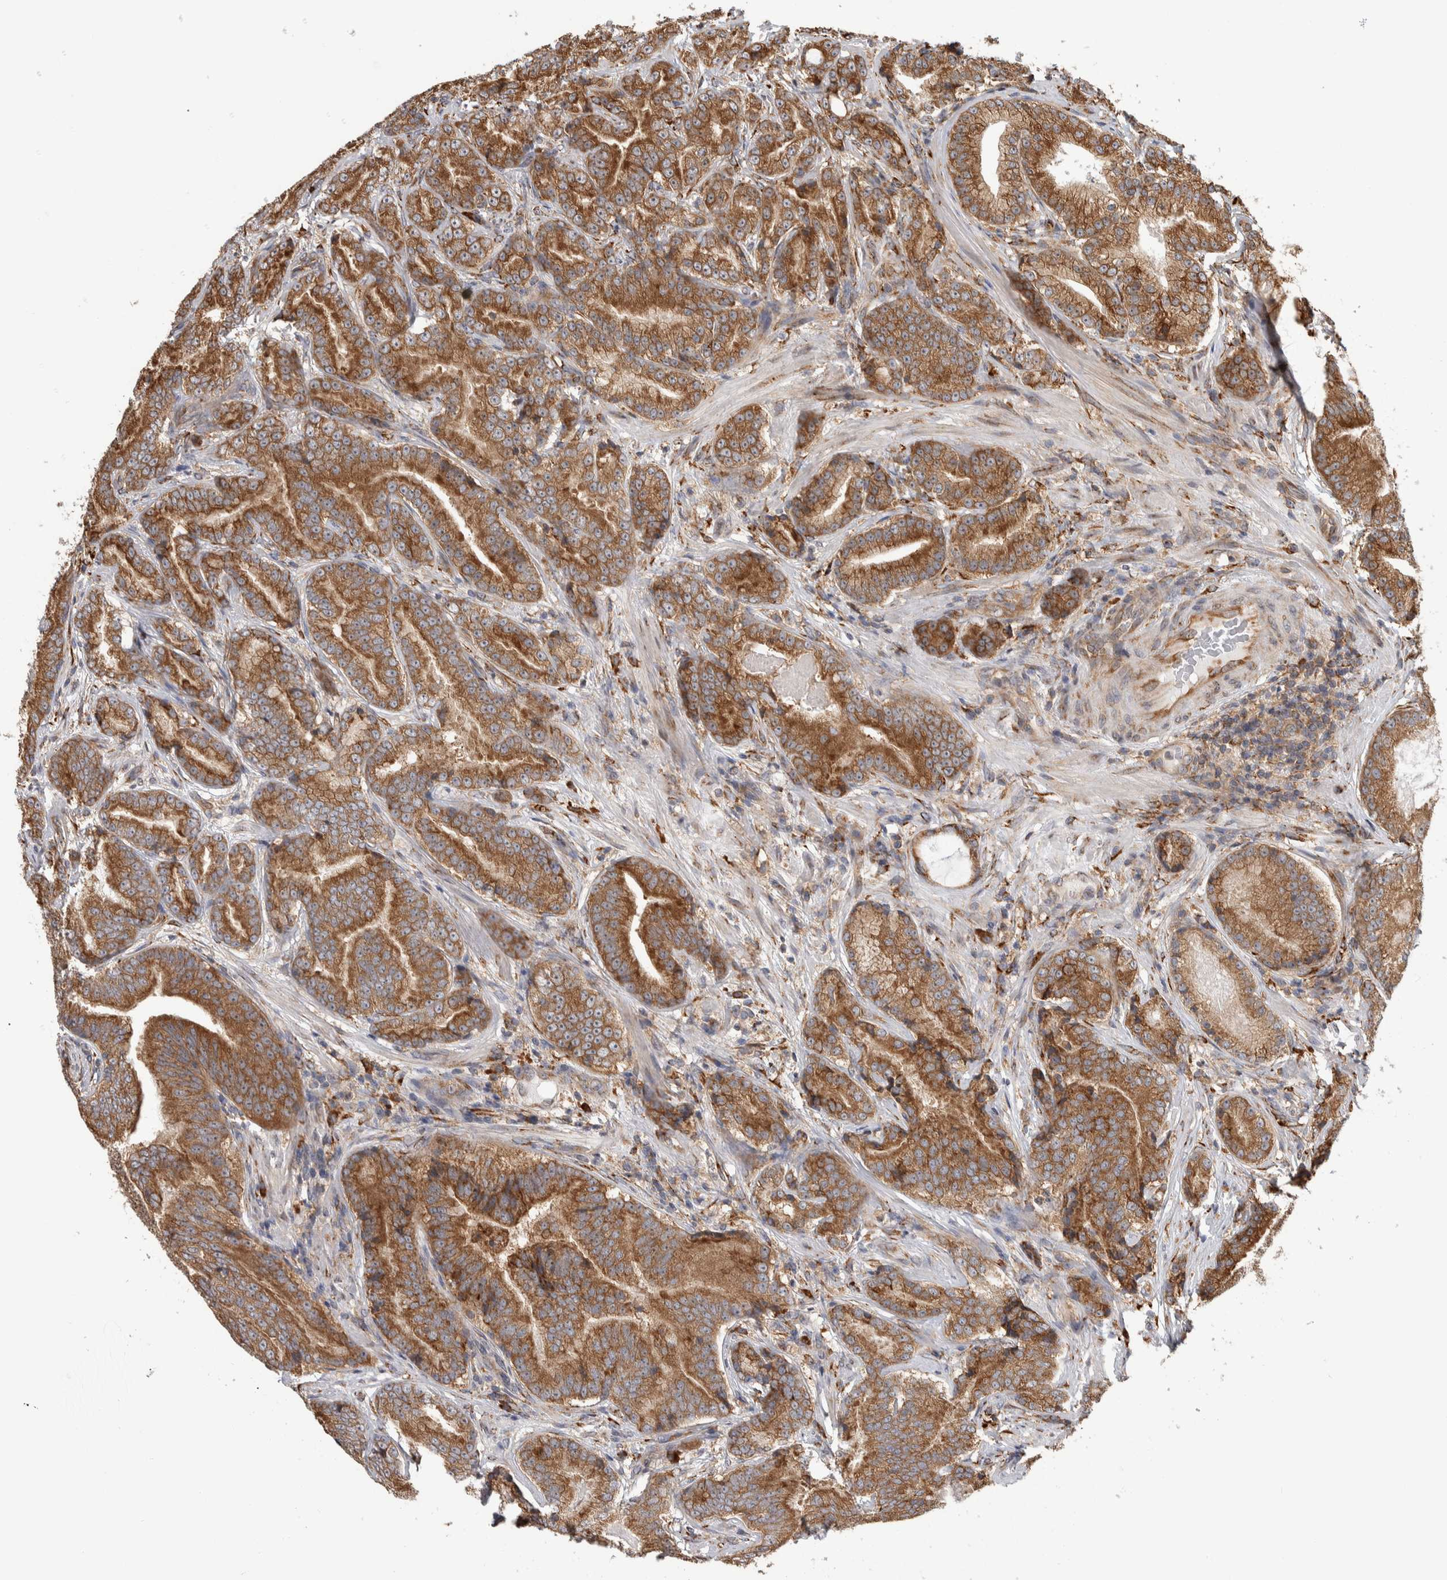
{"staining": {"intensity": "moderate", "quantity": ">75%", "location": "cytoplasmic/membranous"}, "tissue": "prostate cancer", "cell_type": "Tumor cells", "image_type": "cancer", "snomed": [{"axis": "morphology", "description": "Adenocarcinoma, High grade"}, {"axis": "topography", "description": "Prostate"}], "caption": "Moderate cytoplasmic/membranous protein staining is present in about >75% of tumor cells in high-grade adenocarcinoma (prostate).", "gene": "EIF3H", "patient": {"sex": "male", "age": 55}}